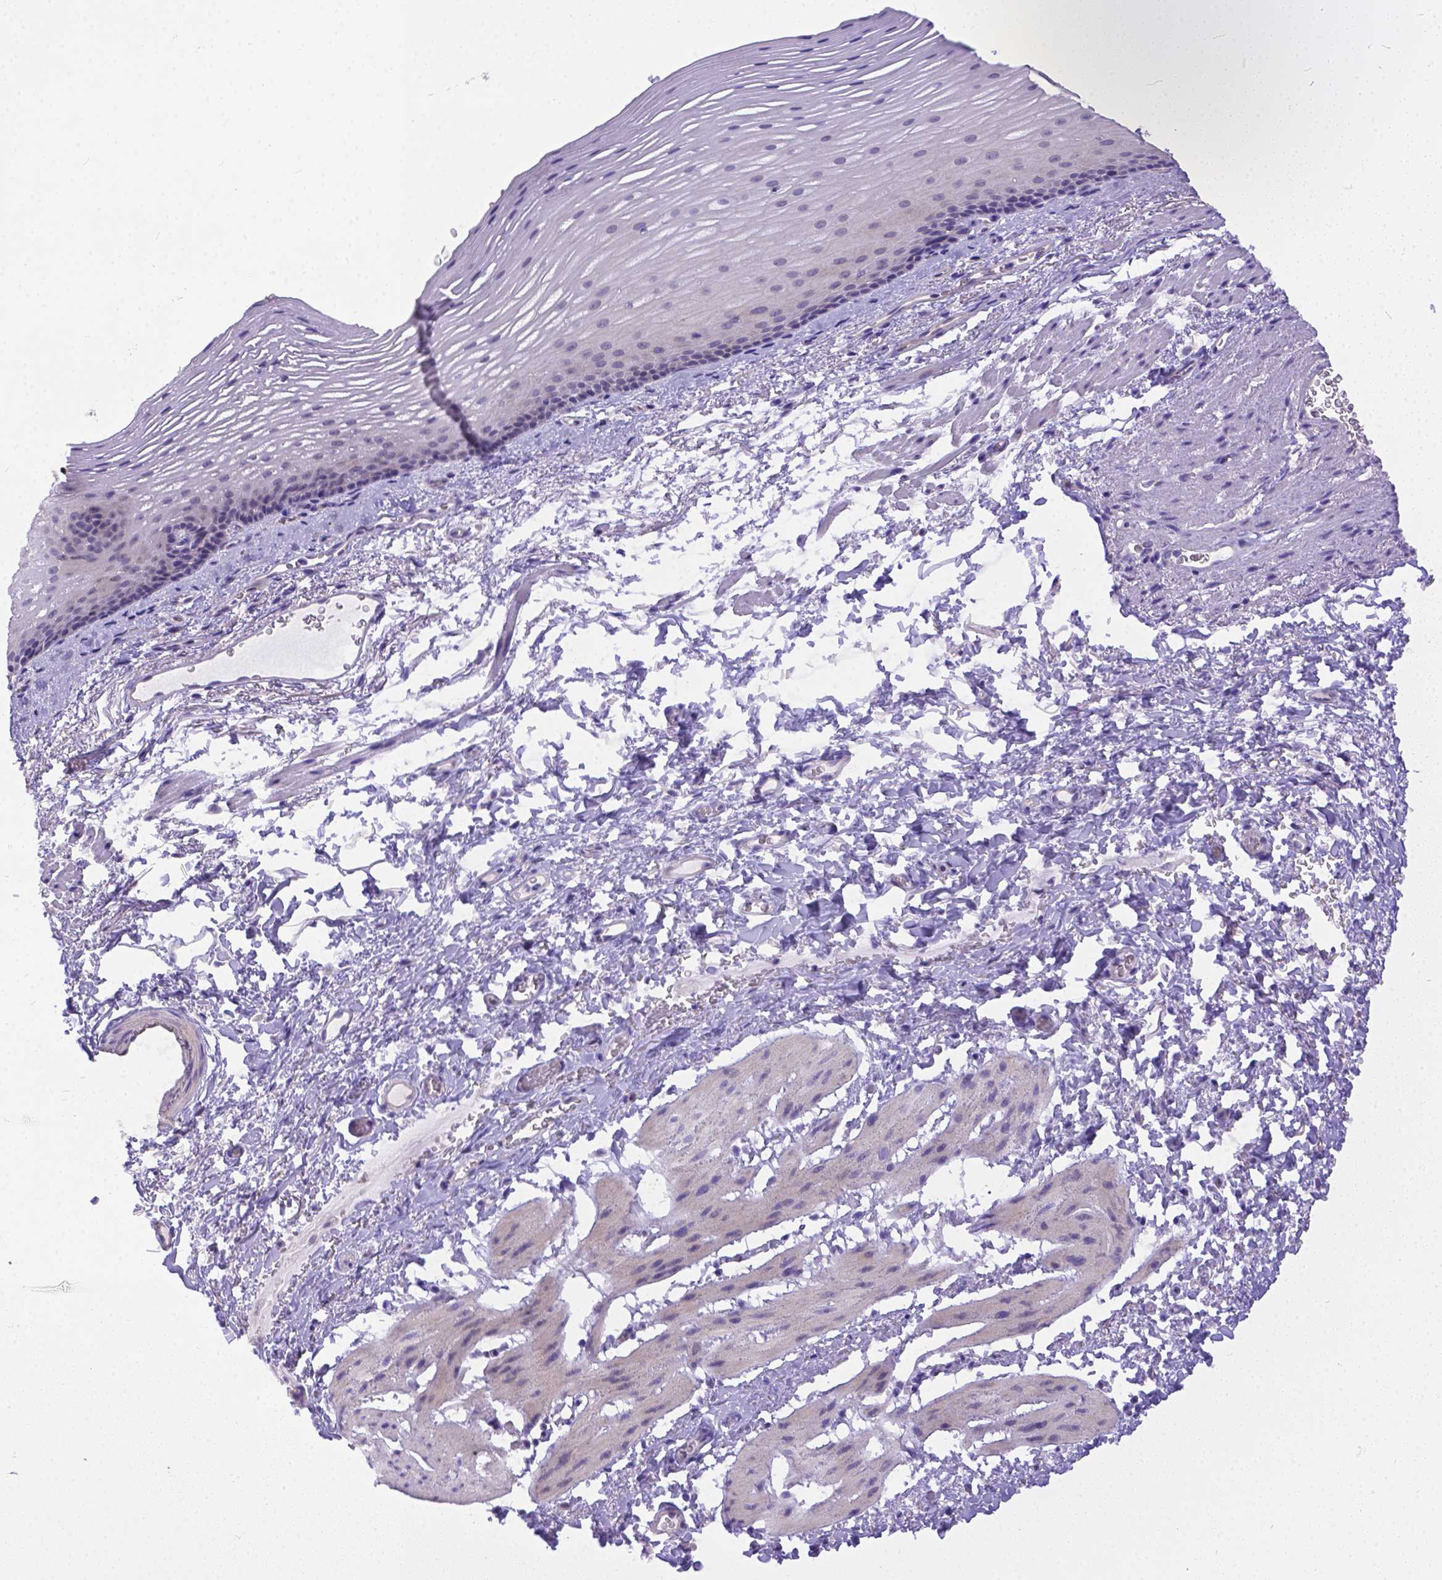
{"staining": {"intensity": "negative", "quantity": "none", "location": "none"}, "tissue": "esophagus", "cell_type": "Squamous epithelial cells", "image_type": "normal", "snomed": [{"axis": "morphology", "description": "Normal tissue, NOS"}, {"axis": "topography", "description": "Esophagus"}], "caption": "Immunohistochemistry of normal esophagus displays no expression in squamous epithelial cells. Nuclei are stained in blue.", "gene": "DLEC1", "patient": {"sex": "male", "age": 76}}